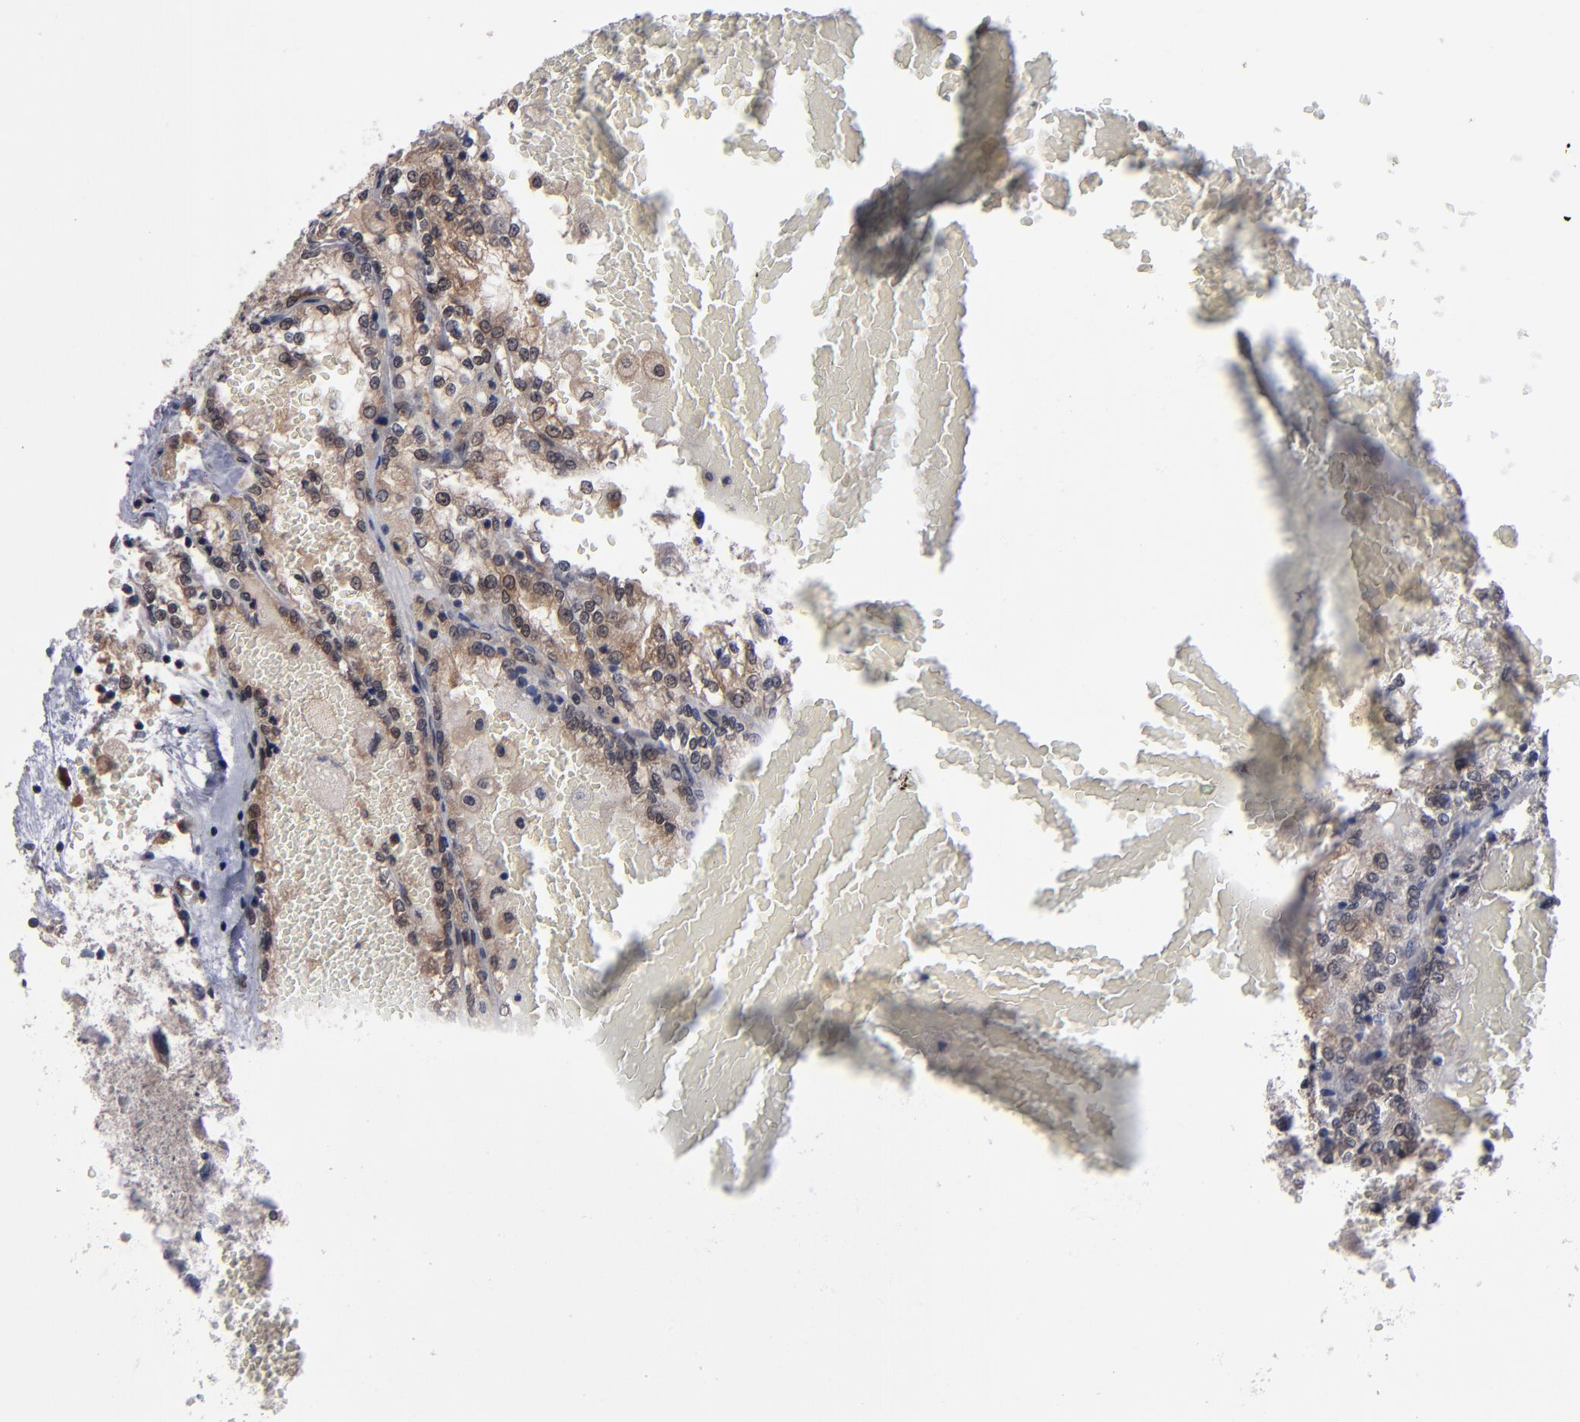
{"staining": {"intensity": "weak", "quantity": "25%-75%", "location": "cytoplasmic/membranous"}, "tissue": "renal cancer", "cell_type": "Tumor cells", "image_type": "cancer", "snomed": [{"axis": "morphology", "description": "Adenocarcinoma, NOS"}, {"axis": "topography", "description": "Kidney"}], "caption": "Weak cytoplasmic/membranous expression is appreciated in approximately 25%-75% of tumor cells in adenocarcinoma (renal). The staining was performed using DAB to visualize the protein expression in brown, while the nuclei were stained in blue with hematoxylin (Magnification: 20x).", "gene": "ALG13", "patient": {"sex": "female", "age": 56}}